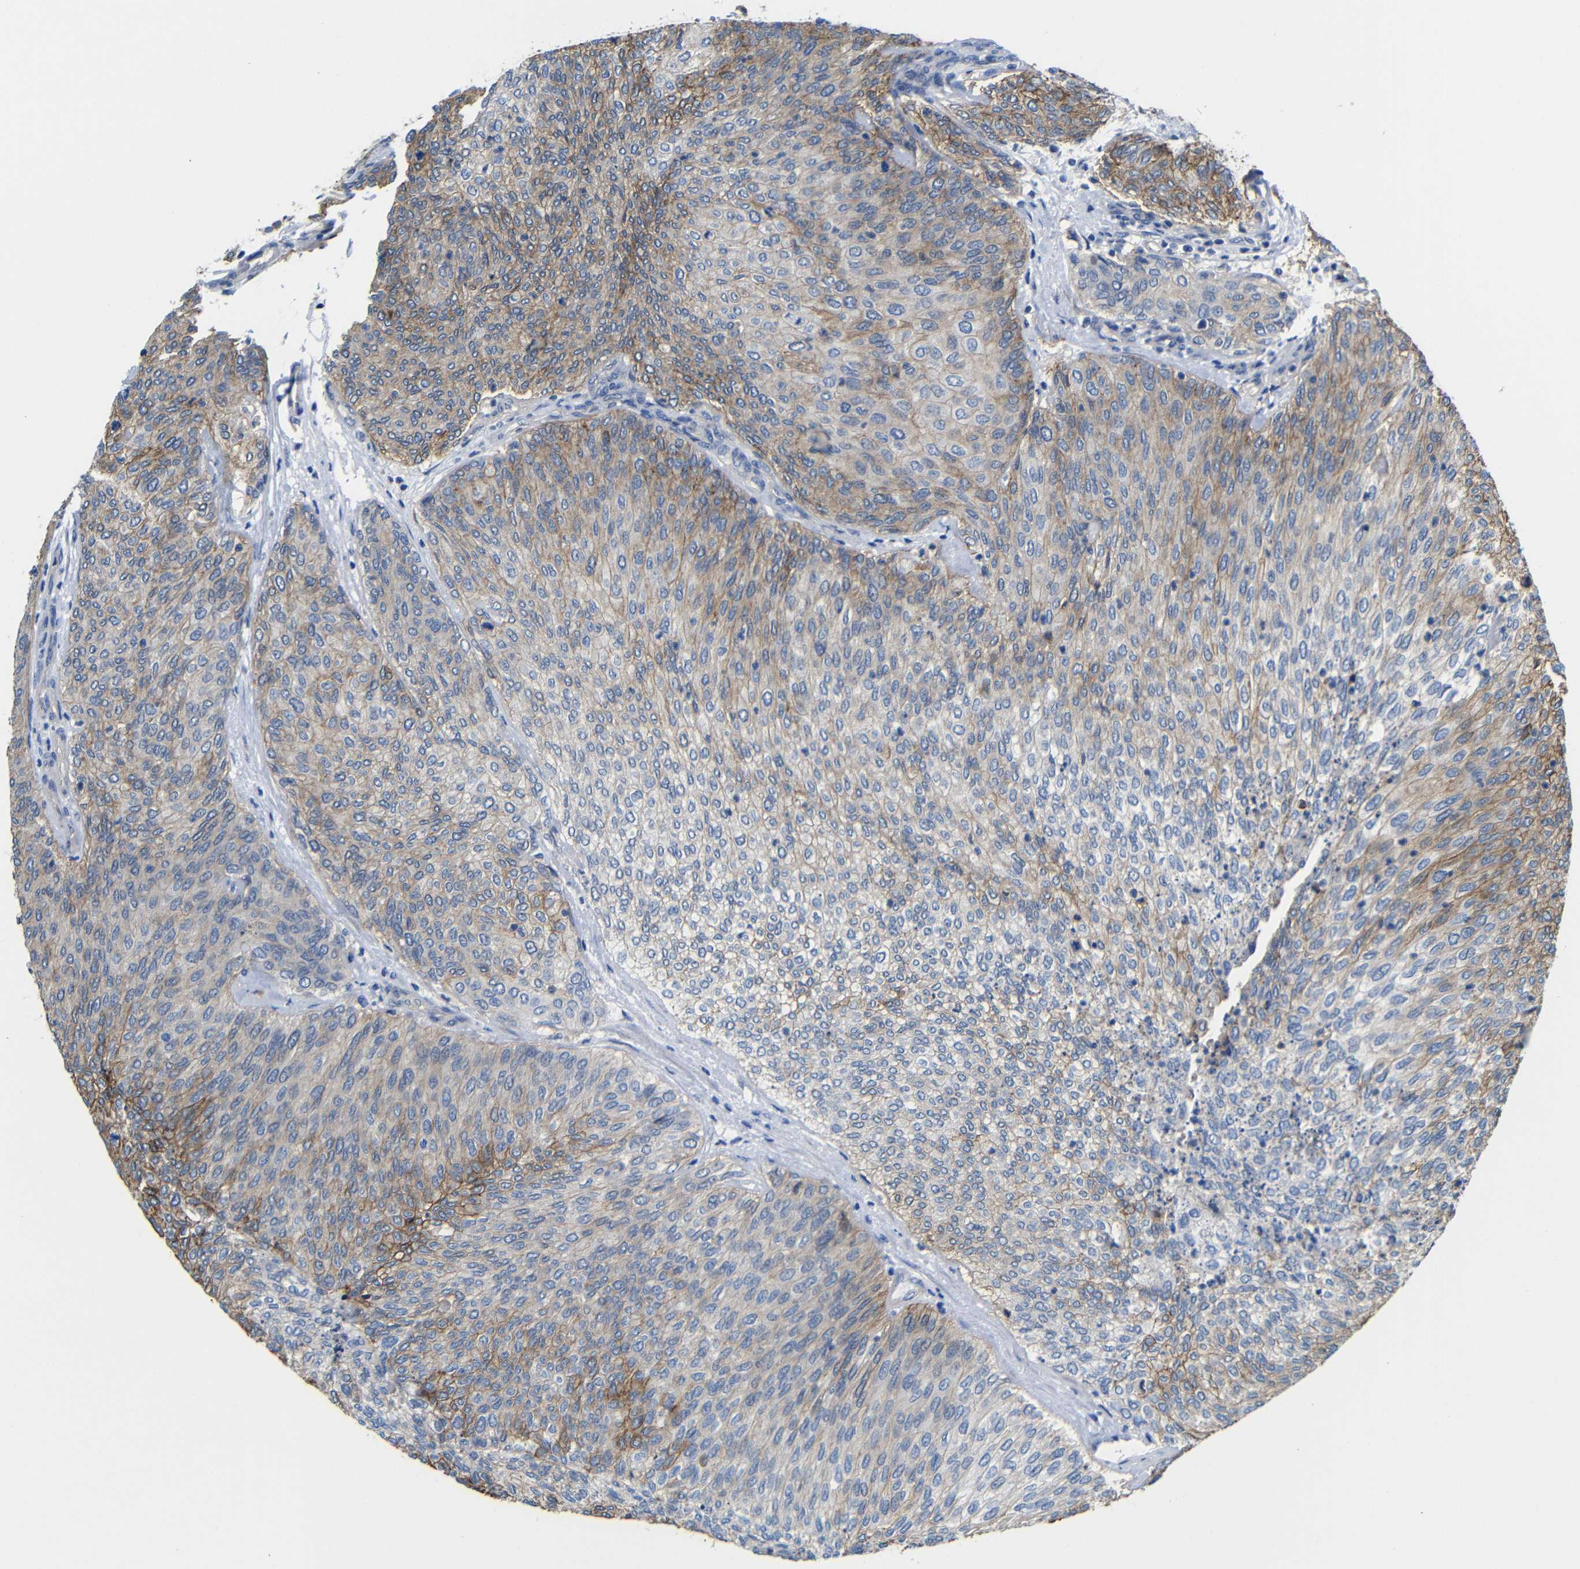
{"staining": {"intensity": "moderate", "quantity": "25%-75%", "location": "cytoplasmic/membranous"}, "tissue": "urothelial cancer", "cell_type": "Tumor cells", "image_type": "cancer", "snomed": [{"axis": "morphology", "description": "Urothelial carcinoma, Low grade"}, {"axis": "topography", "description": "Urinary bladder"}], "caption": "About 25%-75% of tumor cells in human urothelial cancer demonstrate moderate cytoplasmic/membranous protein expression as visualized by brown immunohistochemical staining.", "gene": "ZNF90", "patient": {"sex": "female", "age": 79}}